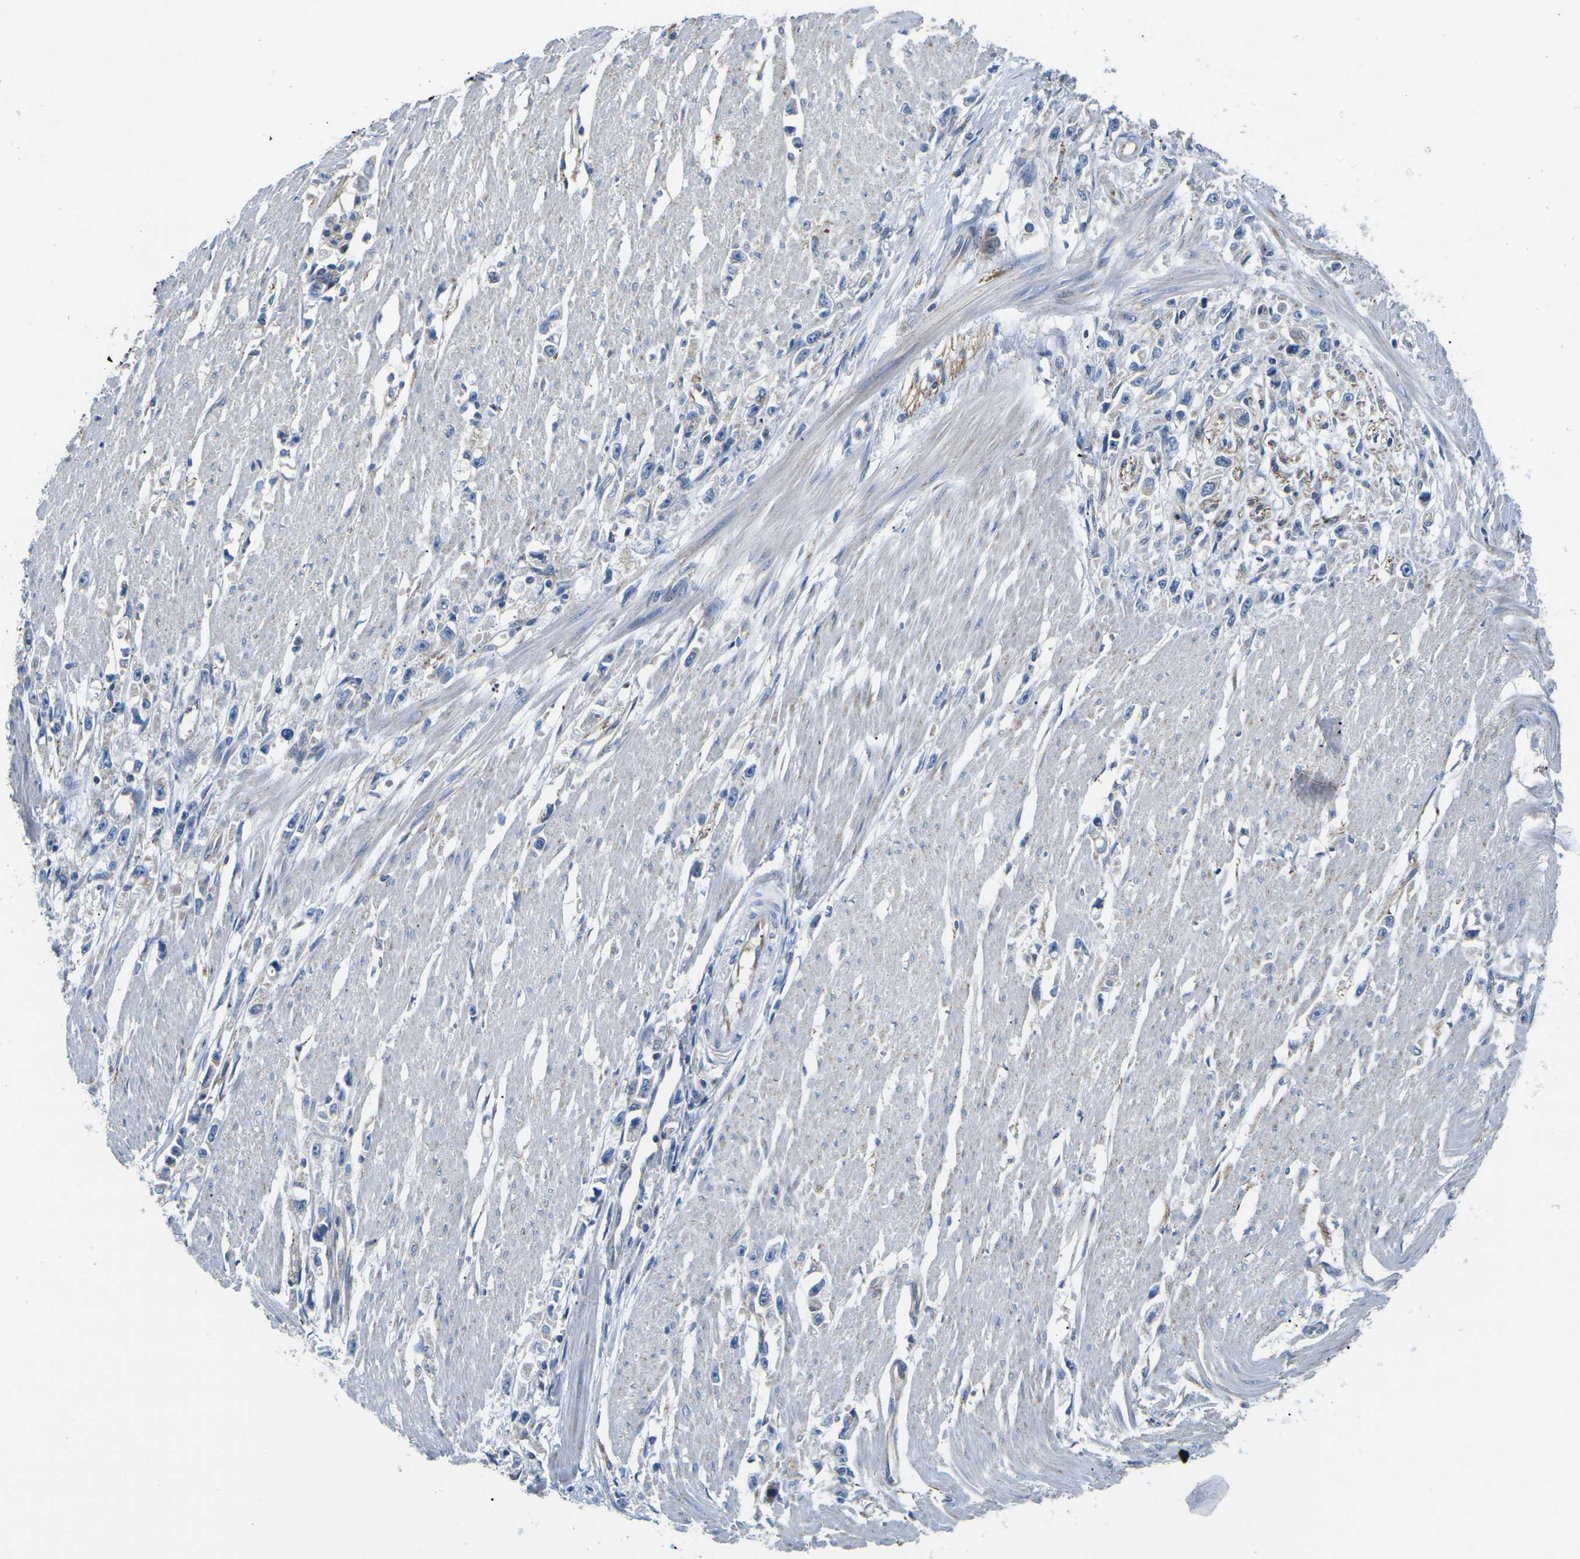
{"staining": {"intensity": "negative", "quantity": "none", "location": "none"}, "tissue": "stomach cancer", "cell_type": "Tumor cells", "image_type": "cancer", "snomed": [{"axis": "morphology", "description": "Adenocarcinoma, NOS"}, {"axis": "topography", "description": "Stomach"}], "caption": "Photomicrograph shows no protein expression in tumor cells of stomach adenocarcinoma tissue.", "gene": "TMEFF2", "patient": {"sex": "female", "age": 59}}